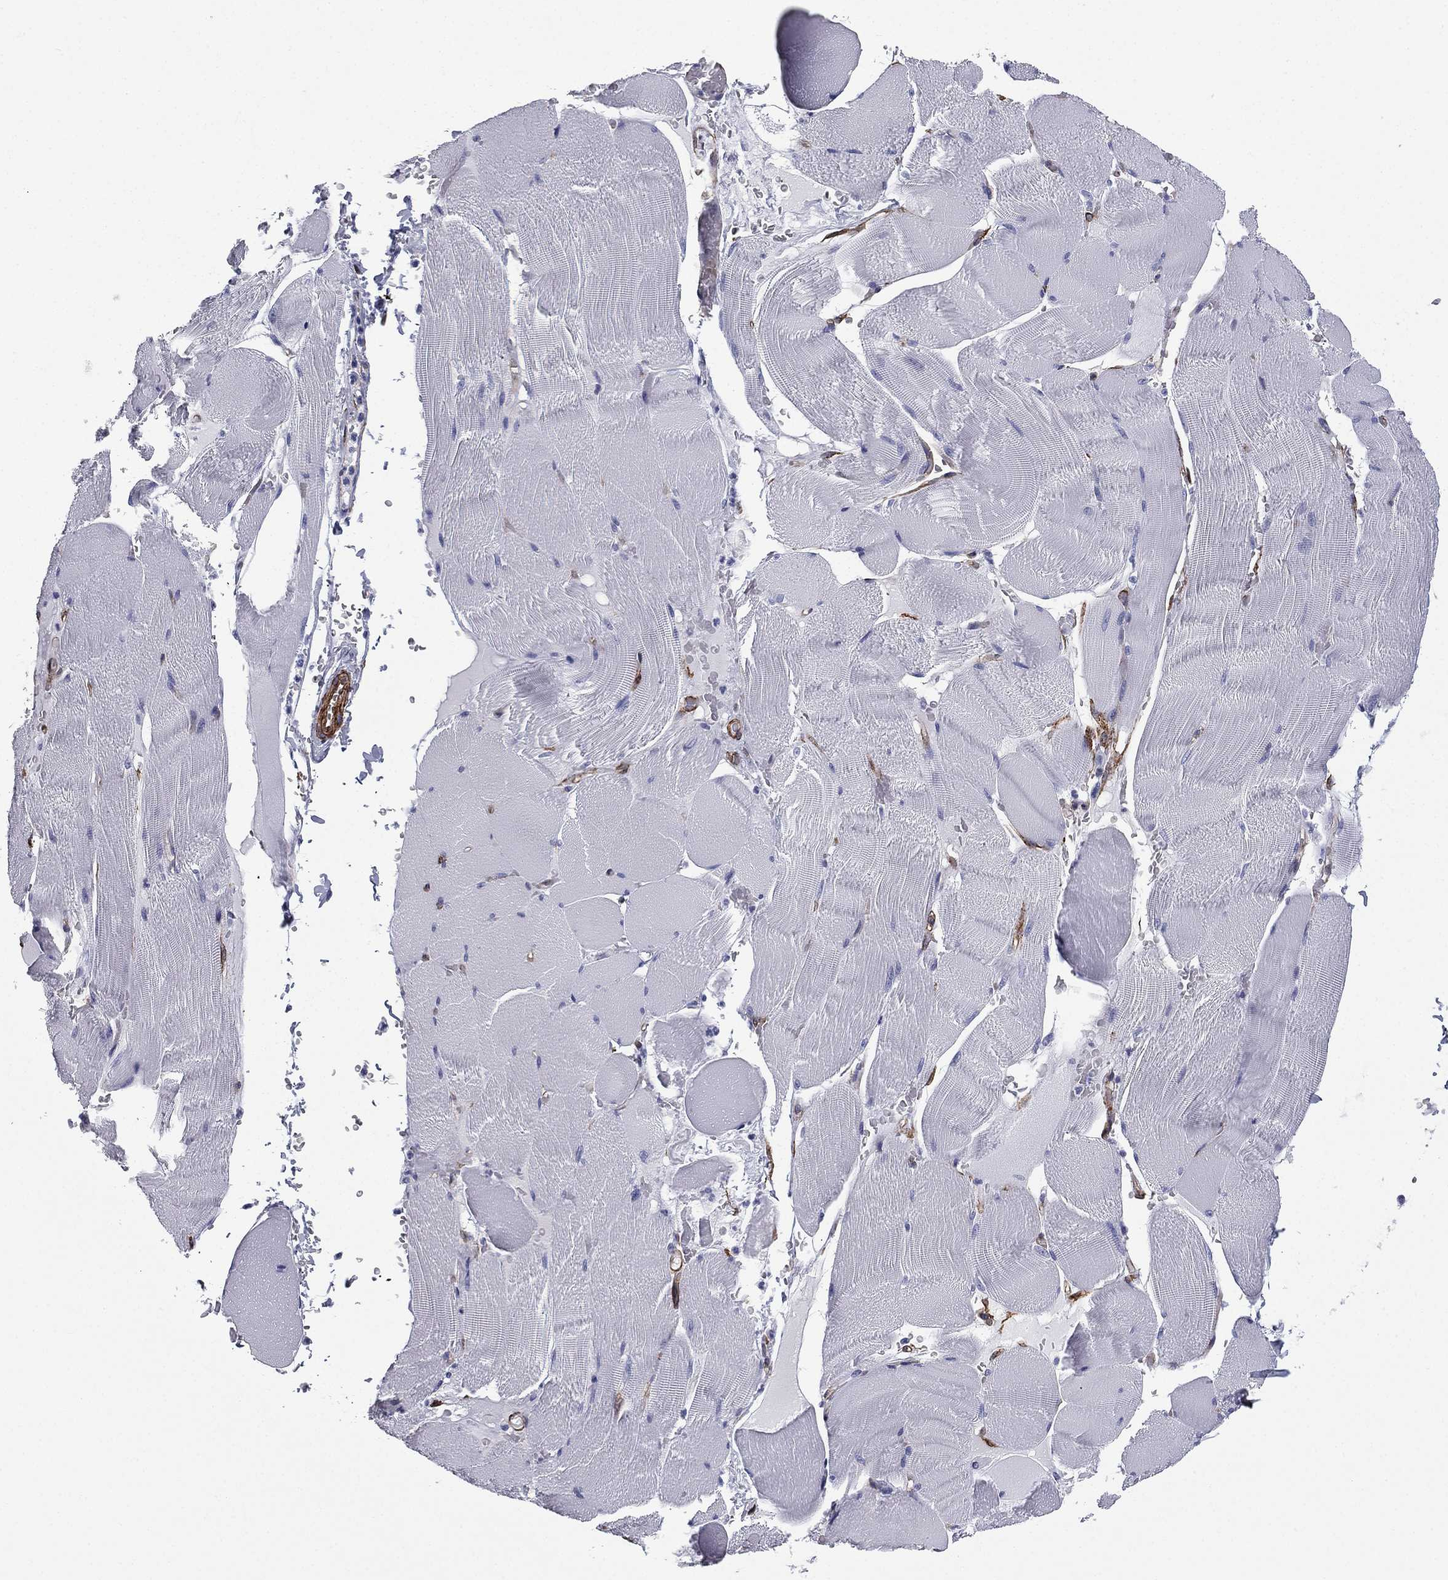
{"staining": {"intensity": "negative", "quantity": "none", "location": "none"}, "tissue": "skeletal muscle", "cell_type": "Myocytes", "image_type": "normal", "snomed": [{"axis": "morphology", "description": "Normal tissue, NOS"}, {"axis": "topography", "description": "Skeletal muscle"}], "caption": "This is an immunohistochemistry (IHC) photomicrograph of unremarkable skeletal muscle. There is no positivity in myocytes.", "gene": "CAVIN3", "patient": {"sex": "male", "age": 56}}